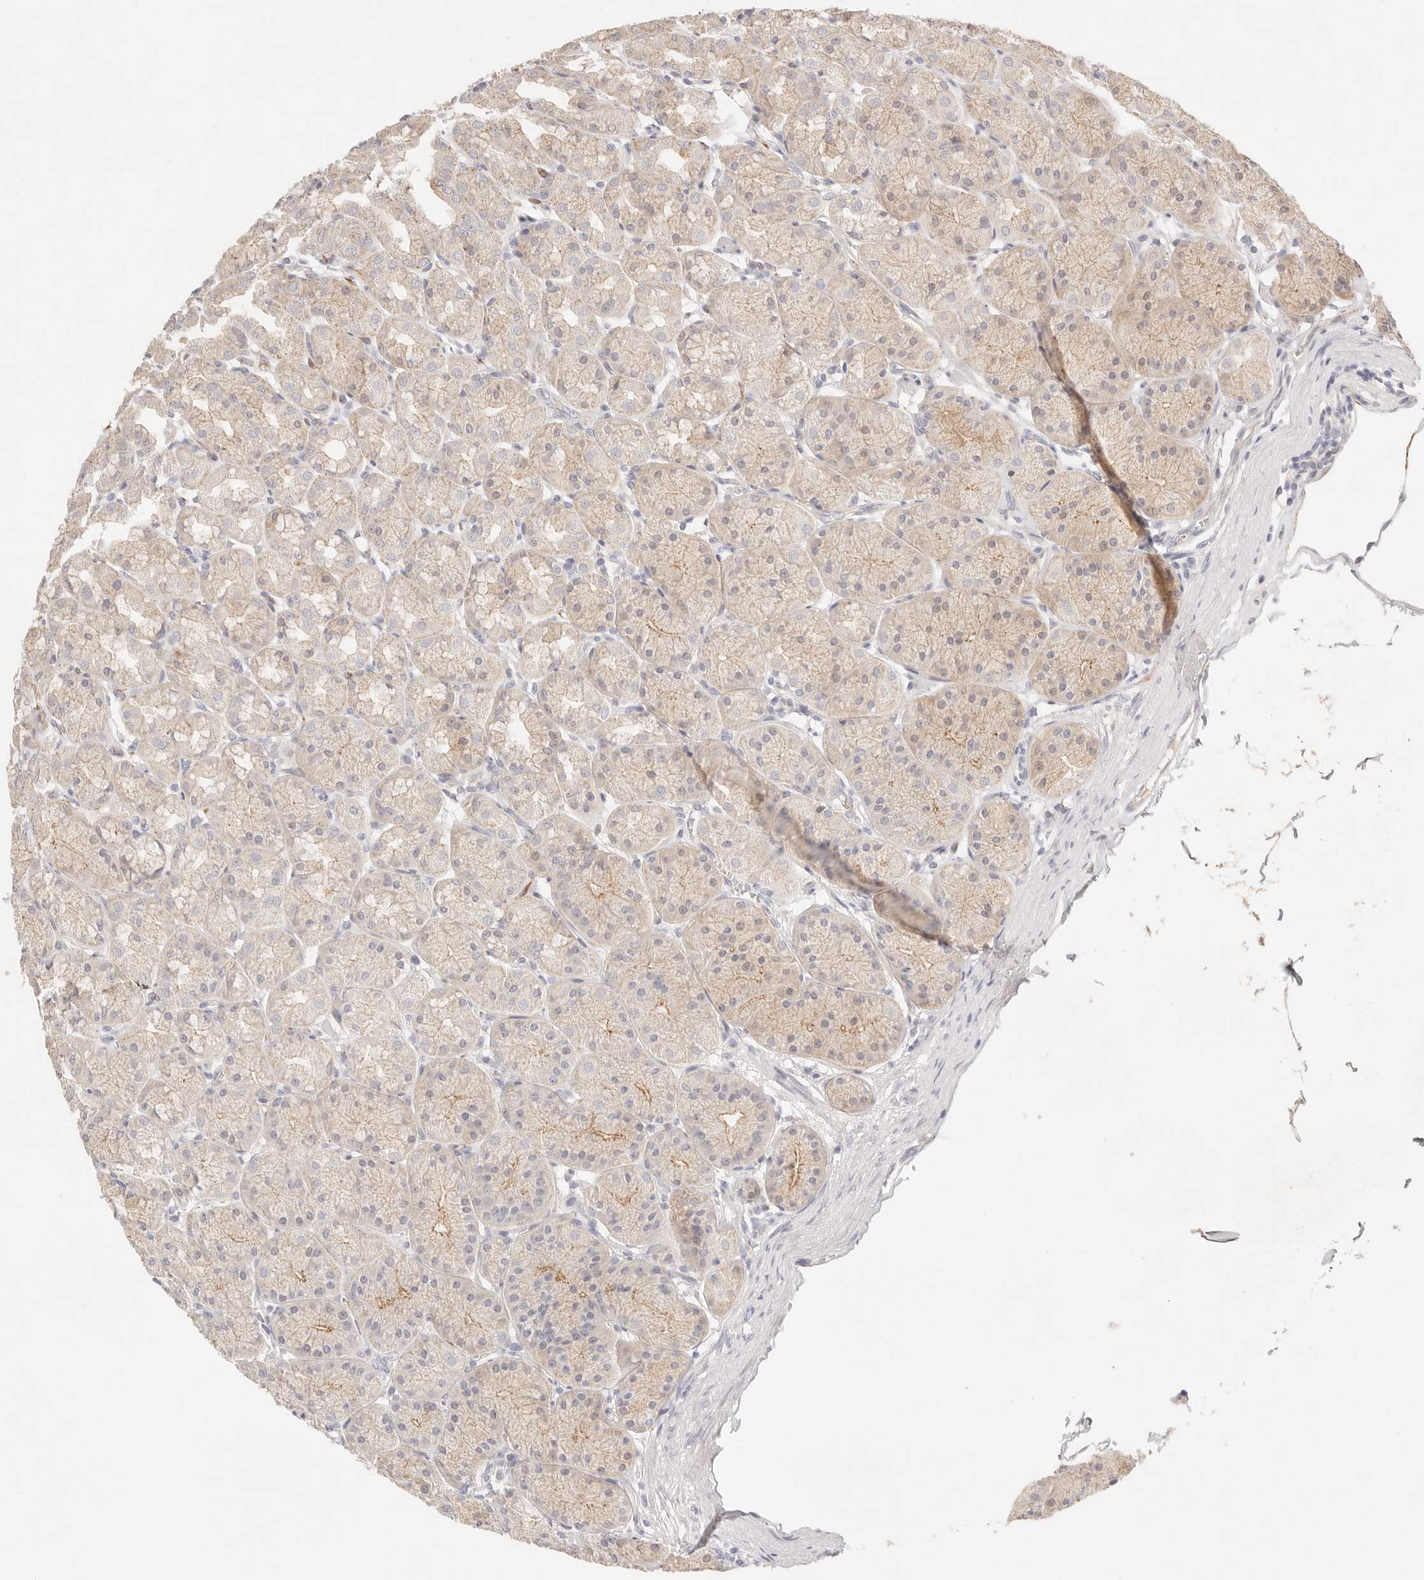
{"staining": {"intensity": "weak", "quantity": "<25%", "location": "cytoplasmic/membranous"}, "tissue": "stomach", "cell_type": "Glandular cells", "image_type": "normal", "snomed": [{"axis": "morphology", "description": "Normal tissue, NOS"}, {"axis": "topography", "description": "Stomach"}], "caption": "An image of stomach stained for a protein demonstrates no brown staining in glandular cells.", "gene": "CEP120", "patient": {"sex": "male", "age": 42}}